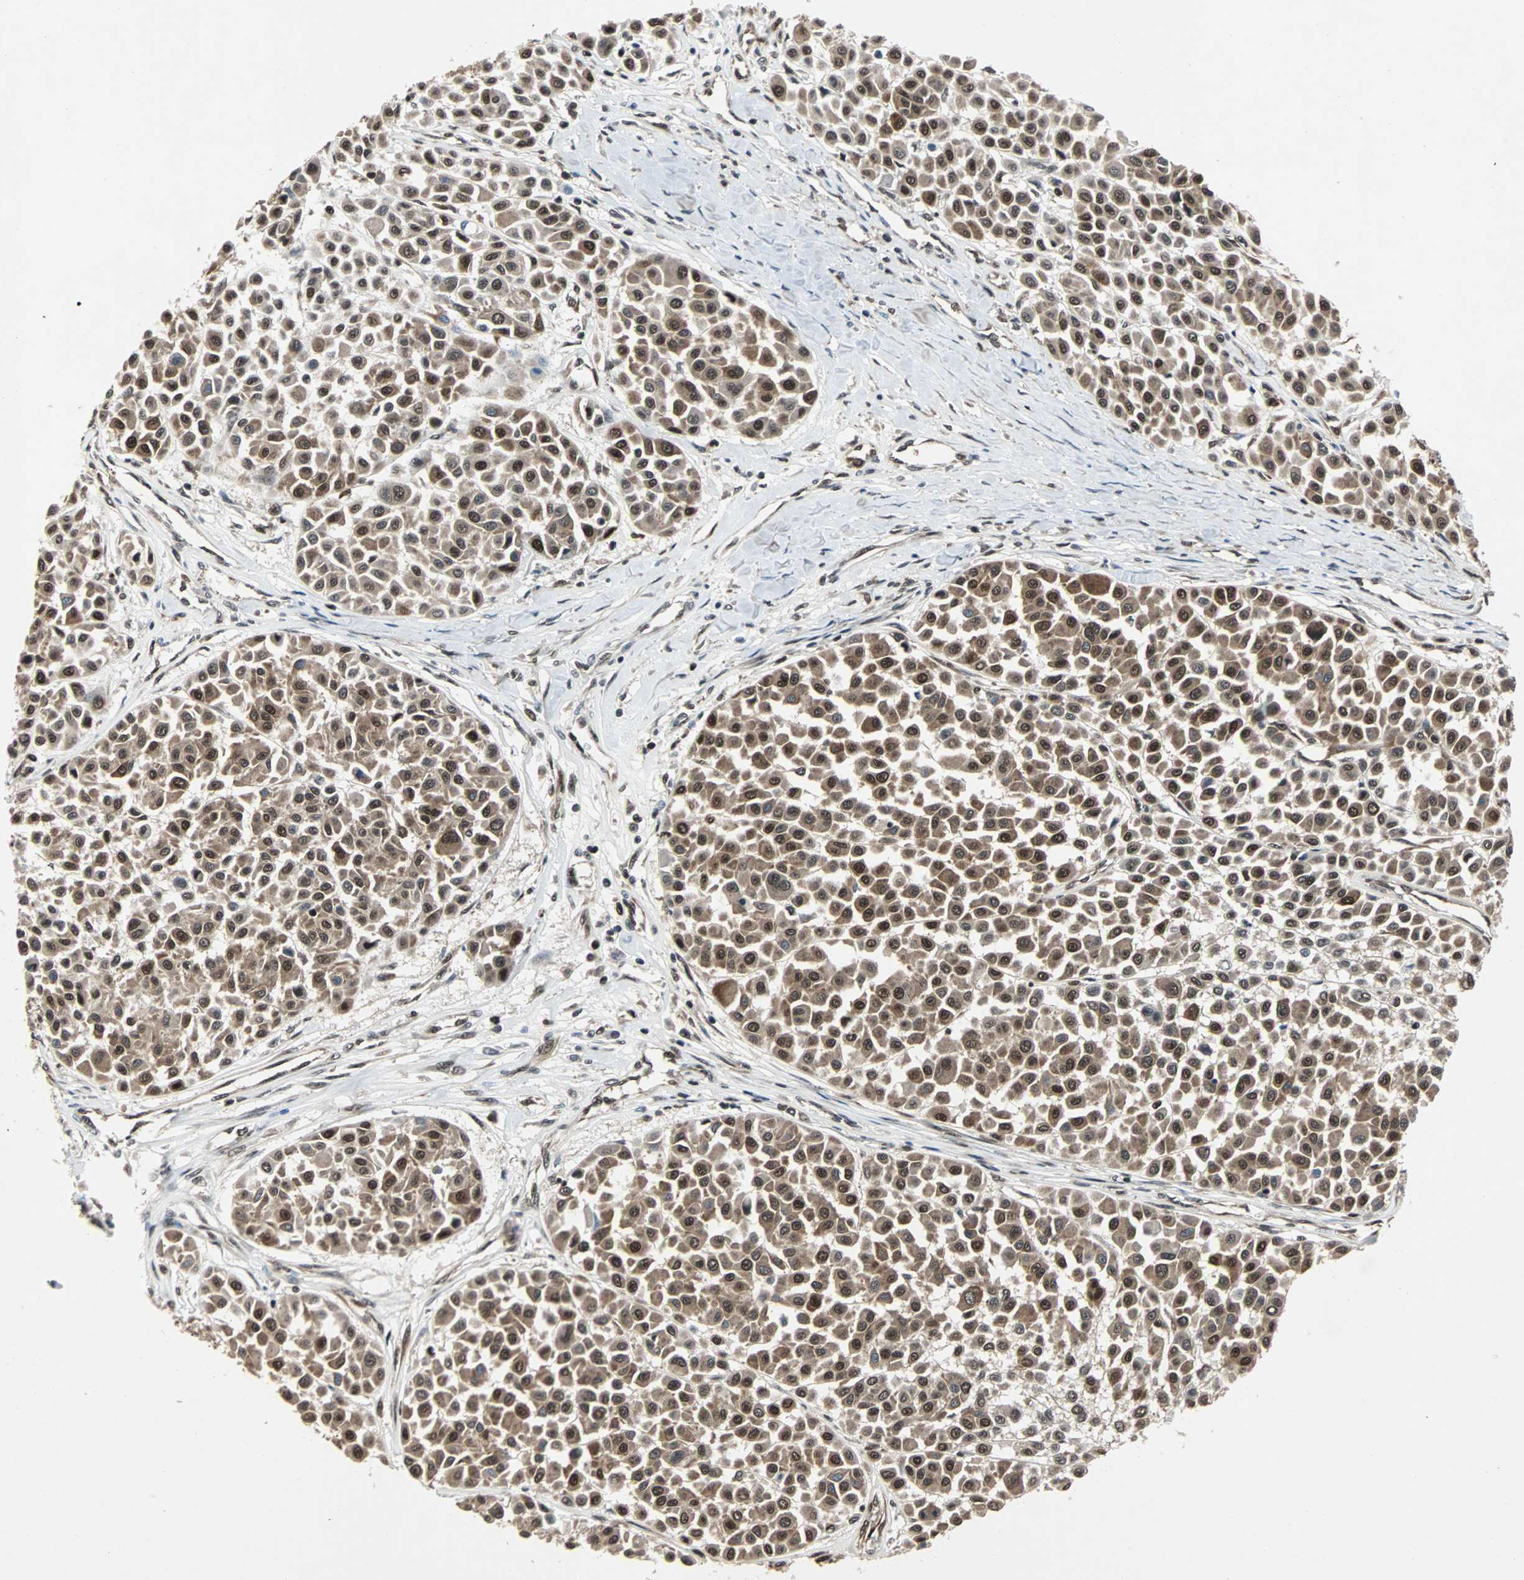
{"staining": {"intensity": "strong", "quantity": ">75%", "location": "cytoplasmic/membranous,nuclear"}, "tissue": "melanoma", "cell_type": "Tumor cells", "image_type": "cancer", "snomed": [{"axis": "morphology", "description": "Malignant melanoma, Metastatic site"}, {"axis": "topography", "description": "Soft tissue"}], "caption": "Protein expression by immunohistochemistry (IHC) displays strong cytoplasmic/membranous and nuclear positivity in approximately >75% of tumor cells in melanoma.", "gene": "ACLY", "patient": {"sex": "male", "age": 41}}